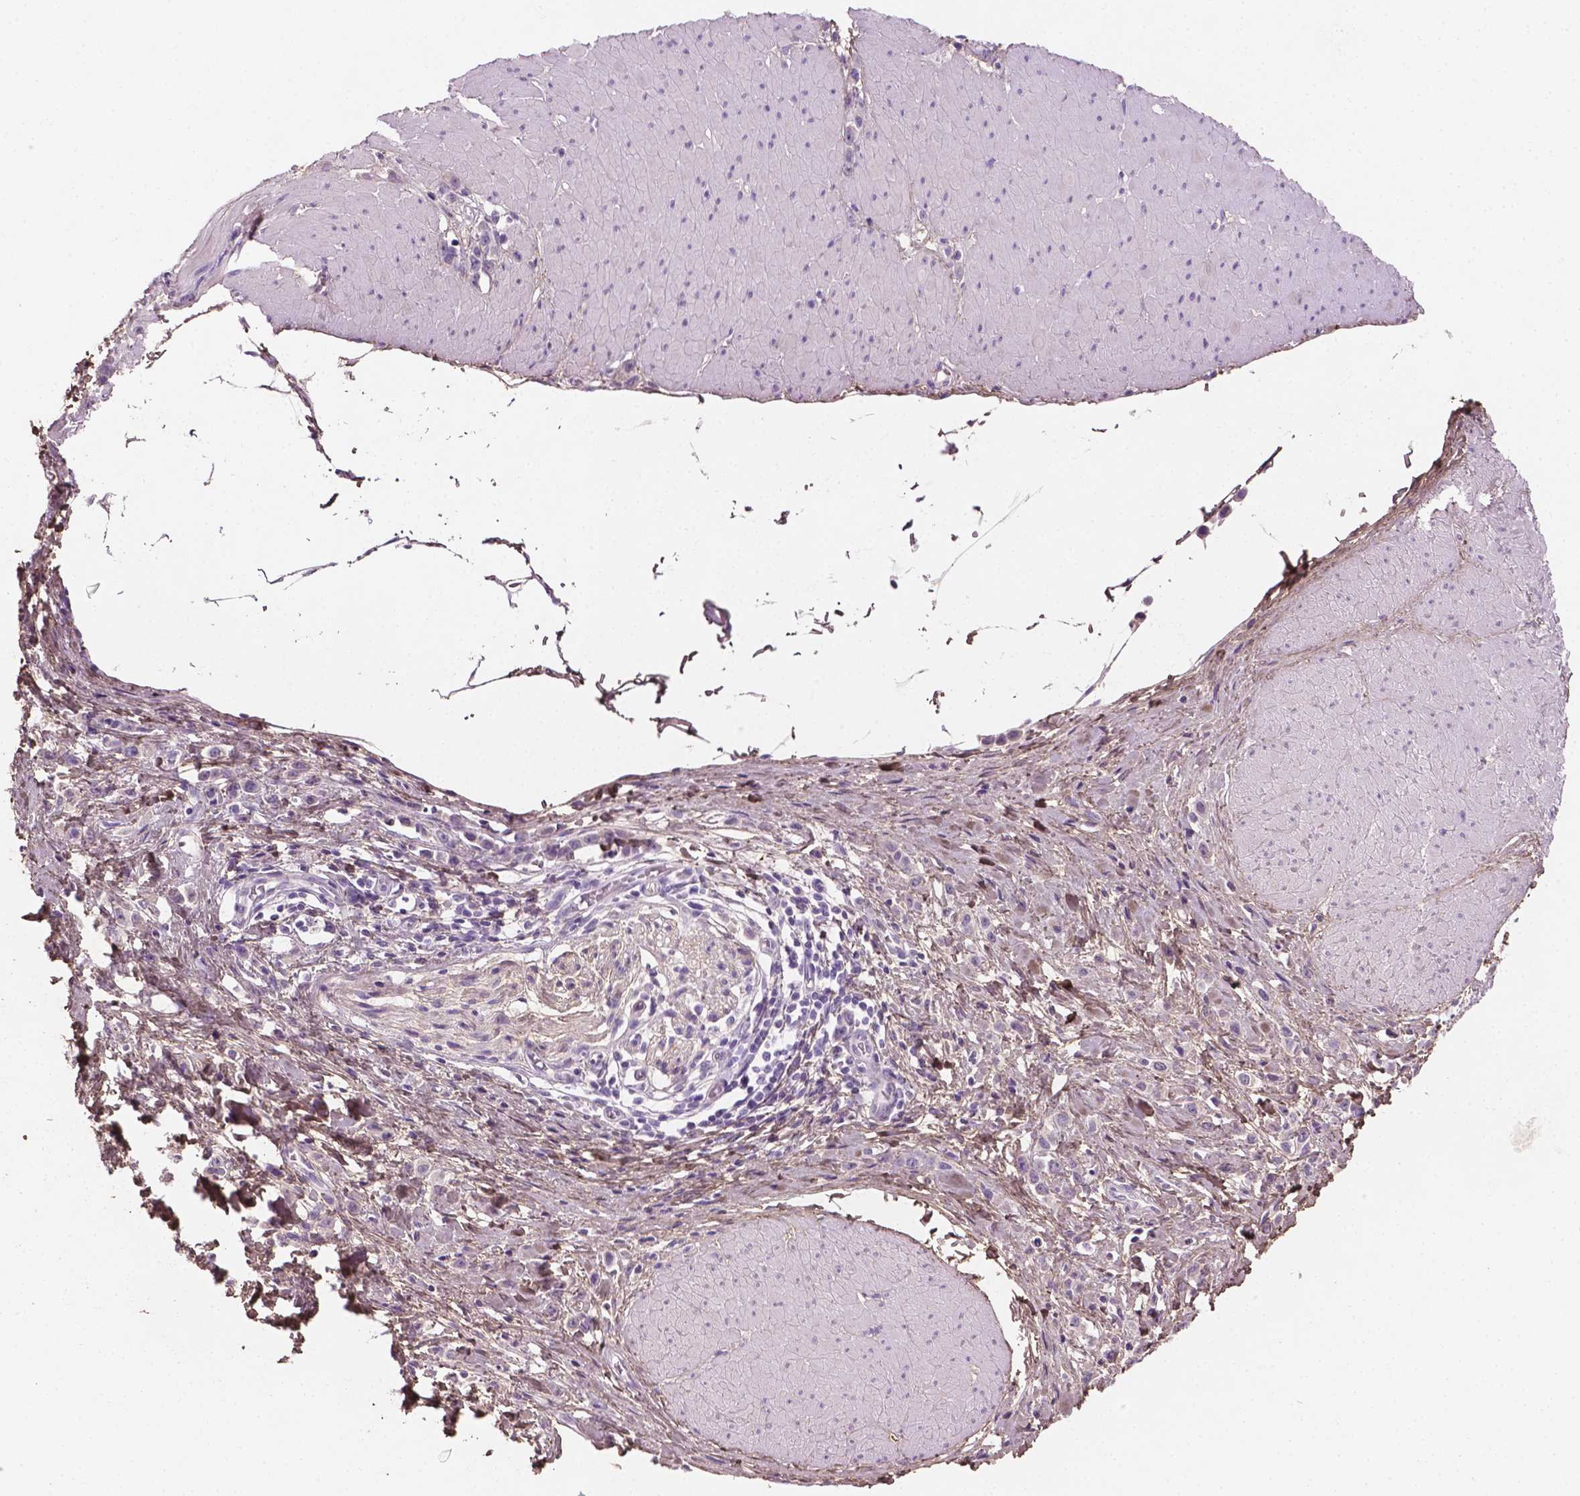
{"staining": {"intensity": "negative", "quantity": "none", "location": "none"}, "tissue": "stomach cancer", "cell_type": "Tumor cells", "image_type": "cancer", "snomed": [{"axis": "morphology", "description": "Adenocarcinoma, NOS"}, {"axis": "topography", "description": "Stomach"}], "caption": "Immunohistochemistry (IHC) of stomach cancer (adenocarcinoma) displays no expression in tumor cells.", "gene": "DLG2", "patient": {"sex": "male", "age": 47}}